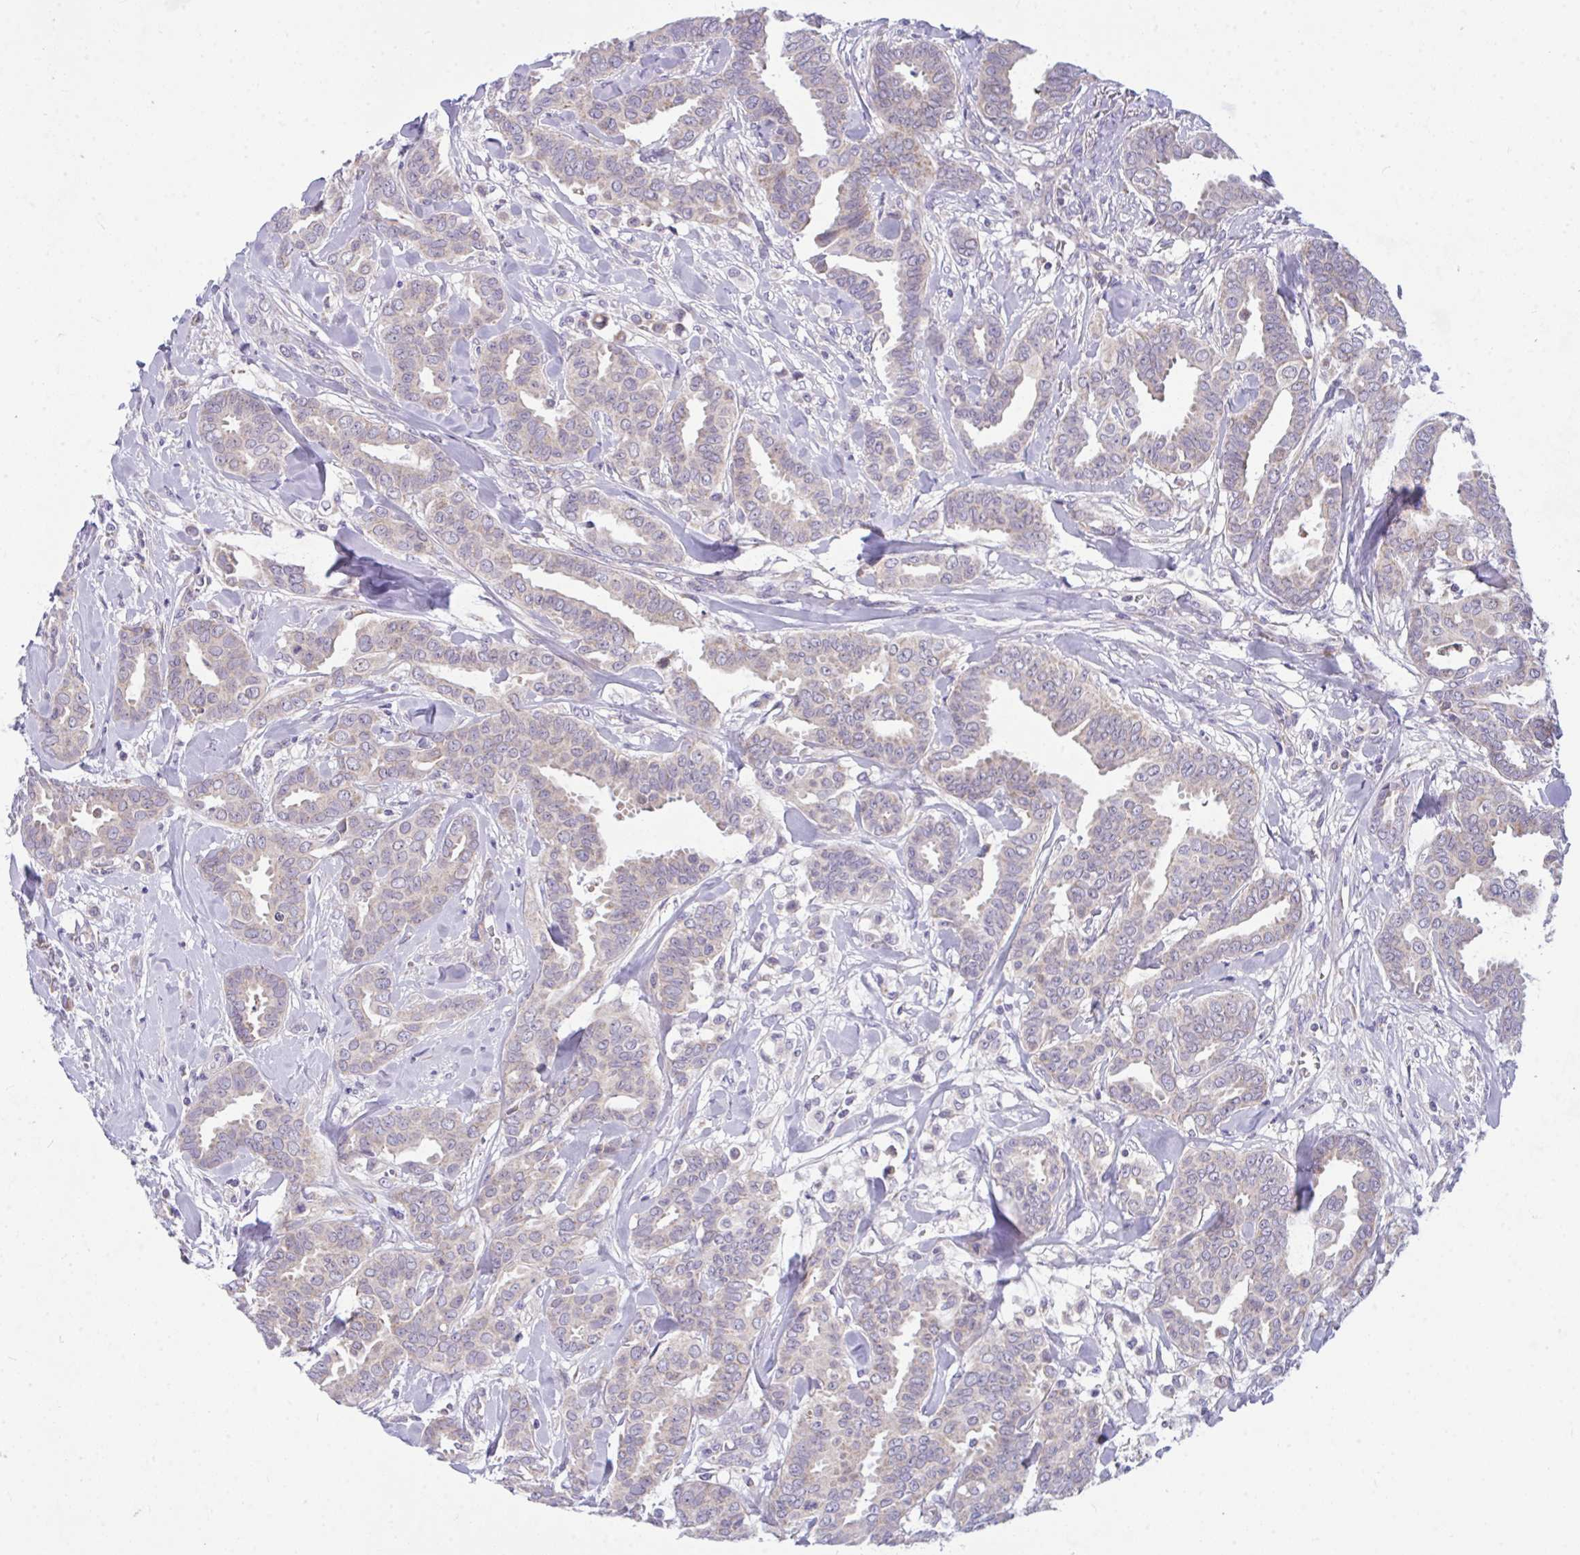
{"staining": {"intensity": "weak", "quantity": "<25%", "location": "cytoplasmic/membranous"}, "tissue": "breast cancer", "cell_type": "Tumor cells", "image_type": "cancer", "snomed": [{"axis": "morphology", "description": "Duct carcinoma"}, {"axis": "topography", "description": "Breast"}], "caption": "DAB (3,3'-diaminobenzidine) immunohistochemical staining of human breast cancer (intraductal carcinoma) displays no significant positivity in tumor cells.", "gene": "CEP63", "patient": {"sex": "female", "age": 45}}